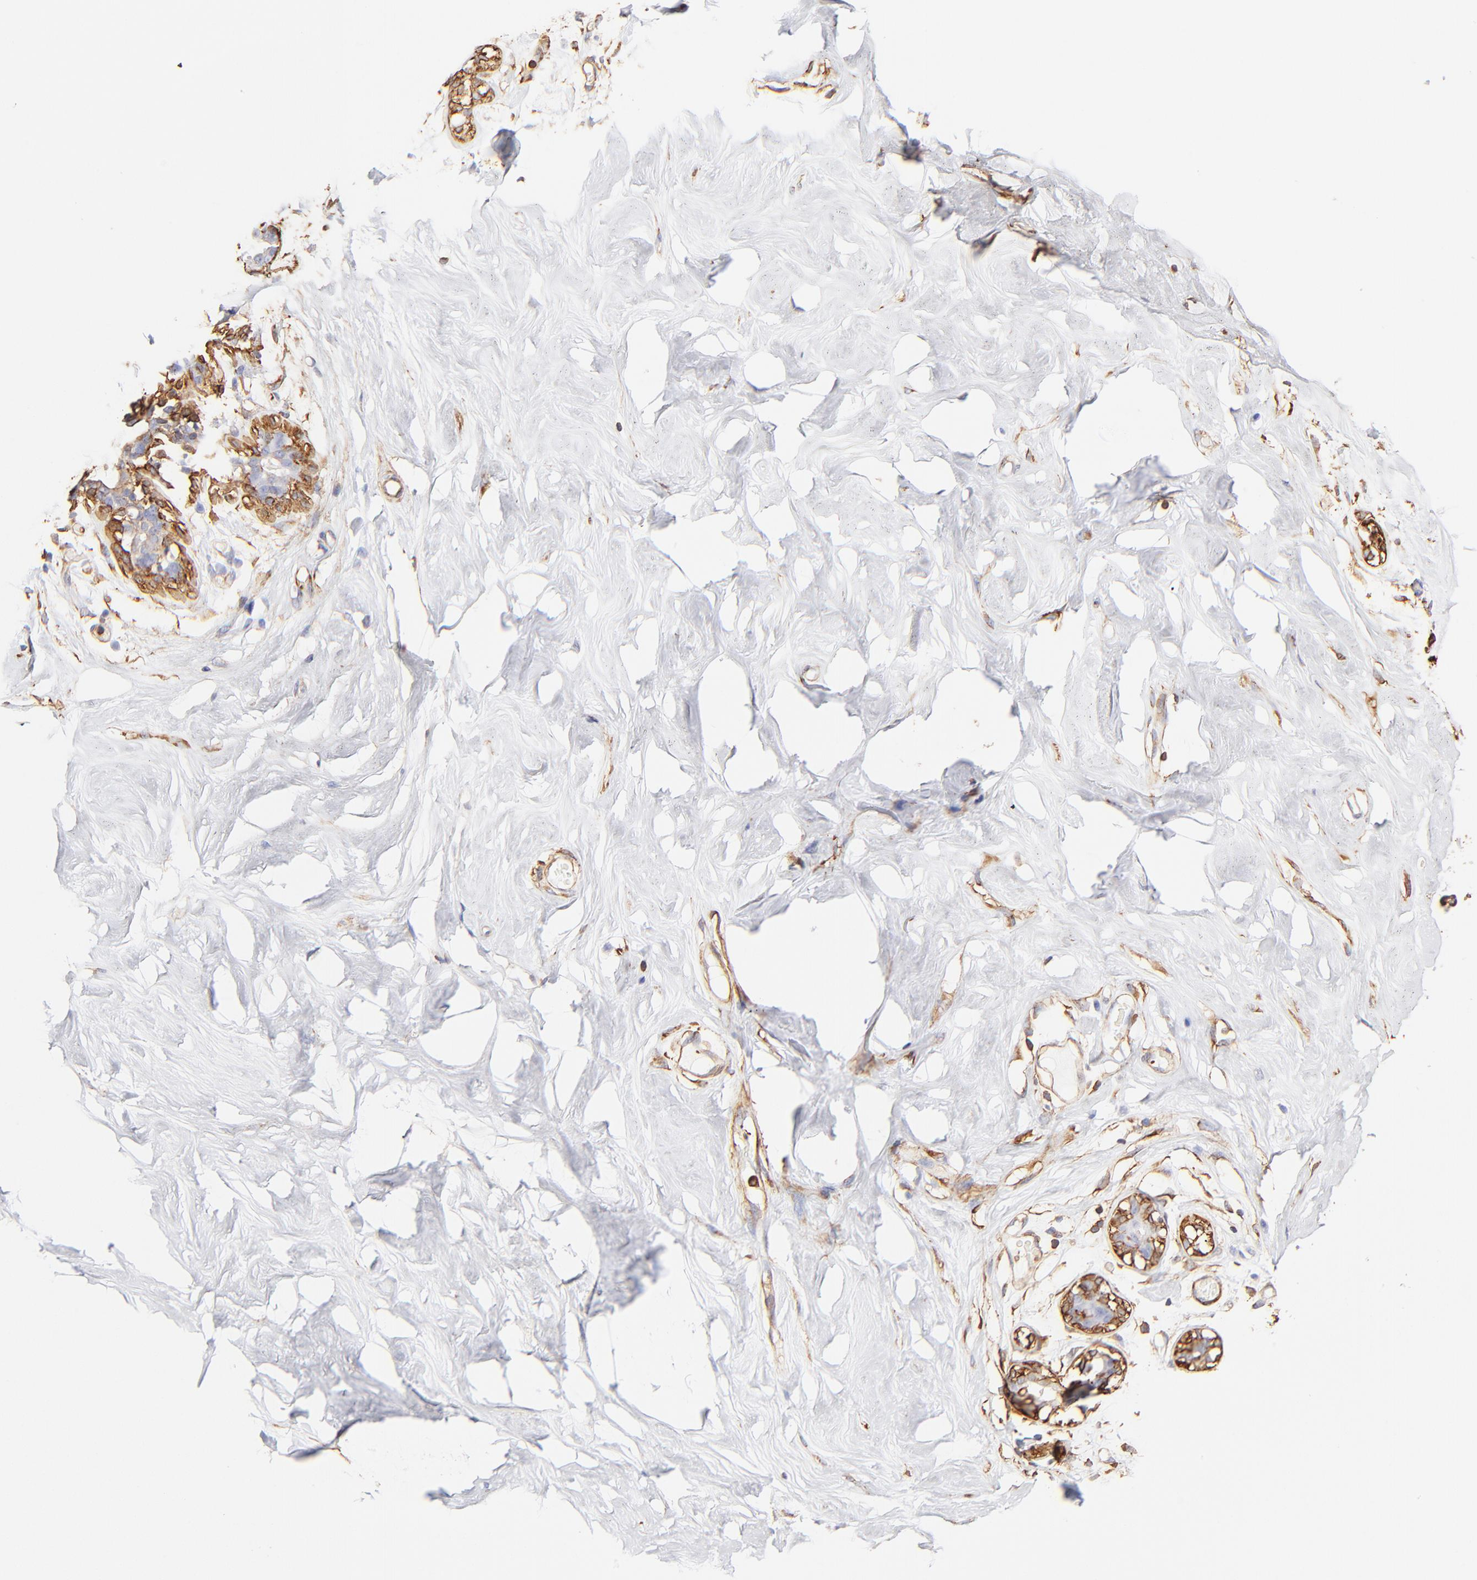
{"staining": {"intensity": "negative", "quantity": "none", "location": "none"}, "tissue": "breast", "cell_type": "Adipocytes", "image_type": "normal", "snomed": [{"axis": "morphology", "description": "Normal tissue, NOS"}, {"axis": "topography", "description": "Breast"}, {"axis": "topography", "description": "Soft tissue"}], "caption": "This is an immunohistochemistry (IHC) image of unremarkable human breast. There is no expression in adipocytes.", "gene": "FLNA", "patient": {"sex": "female", "age": 25}}